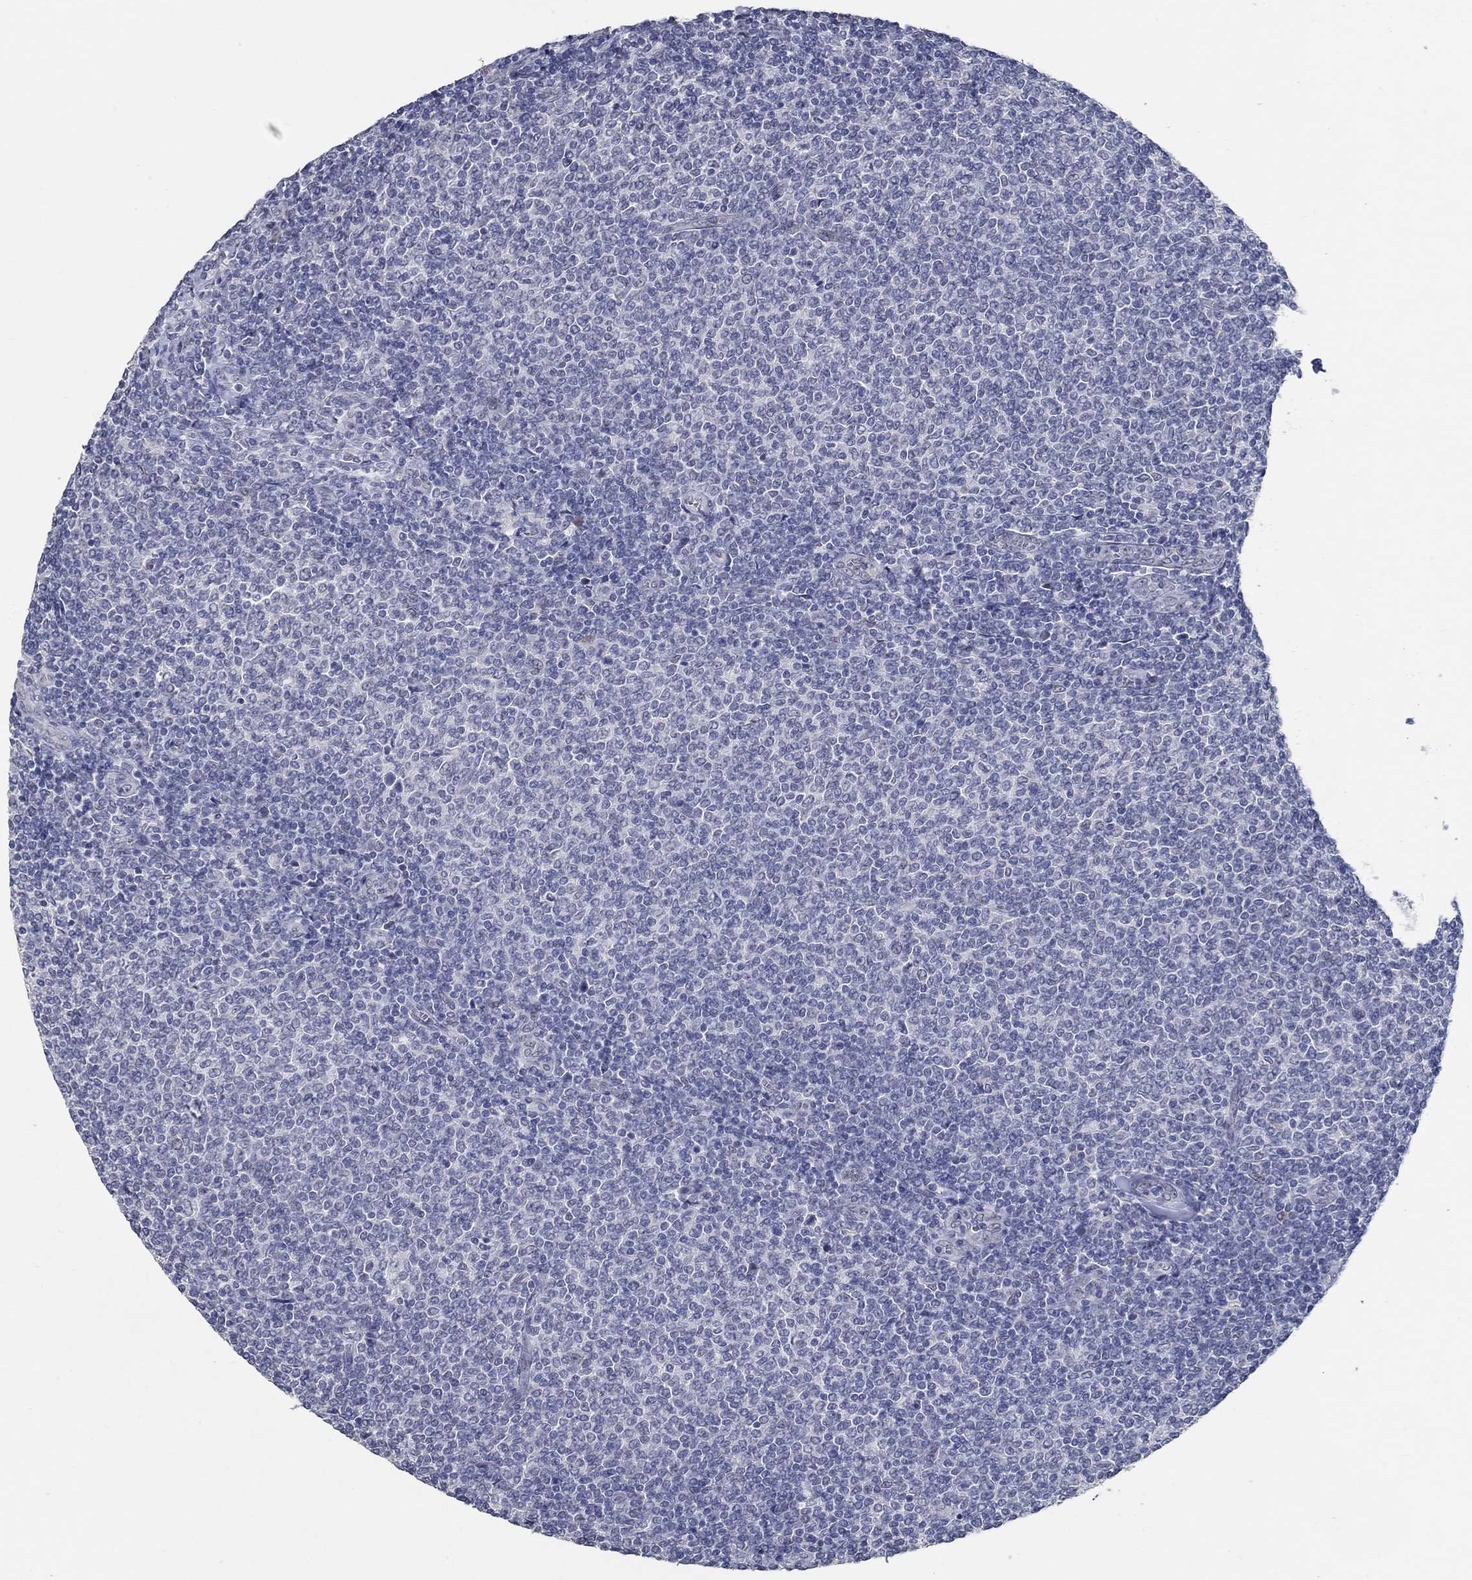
{"staining": {"intensity": "negative", "quantity": "none", "location": "none"}, "tissue": "lymphoma", "cell_type": "Tumor cells", "image_type": "cancer", "snomed": [{"axis": "morphology", "description": "Malignant lymphoma, non-Hodgkin's type, Low grade"}, {"axis": "topography", "description": "Lymph node"}], "caption": "IHC micrograph of neoplastic tissue: human low-grade malignant lymphoma, non-Hodgkin's type stained with DAB reveals no significant protein expression in tumor cells.", "gene": "NUP155", "patient": {"sex": "male", "age": 52}}